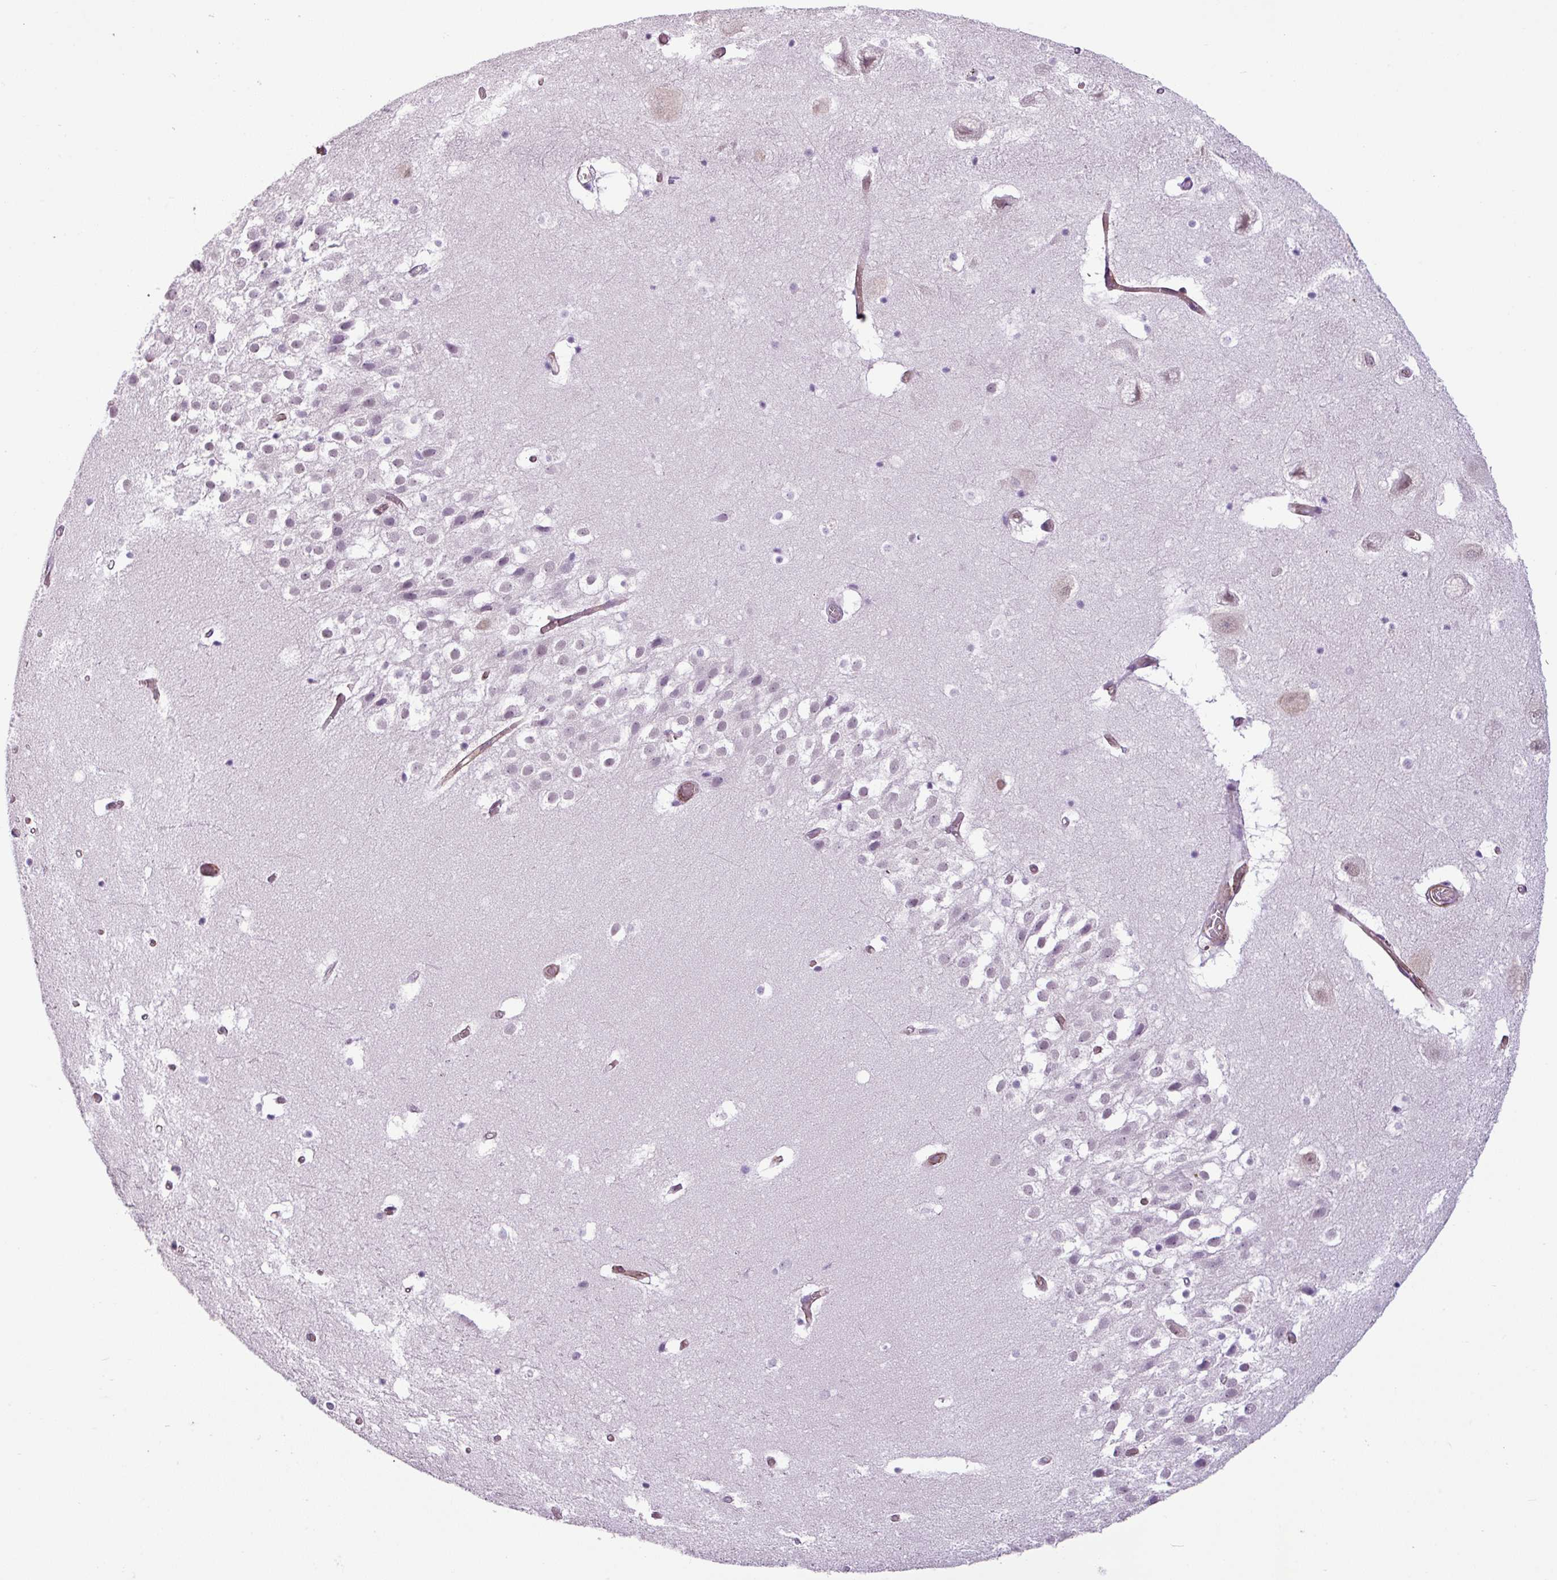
{"staining": {"intensity": "negative", "quantity": "none", "location": "none"}, "tissue": "hippocampus", "cell_type": "Glial cells", "image_type": "normal", "snomed": [{"axis": "morphology", "description": "Normal tissue, NOS"}, {"axis": "topography", "description": "Hippocampus"}], "caption": "Immunohistochemistry (IHC) micrograph of normal hippocampus: human hippocampus stained with DAB (3,3'-diaminobenzidine) exhibits no significant protein positivity in glial cells.", "gene": "ATP10A", "patient": {"sex": "female", "age": 52}}